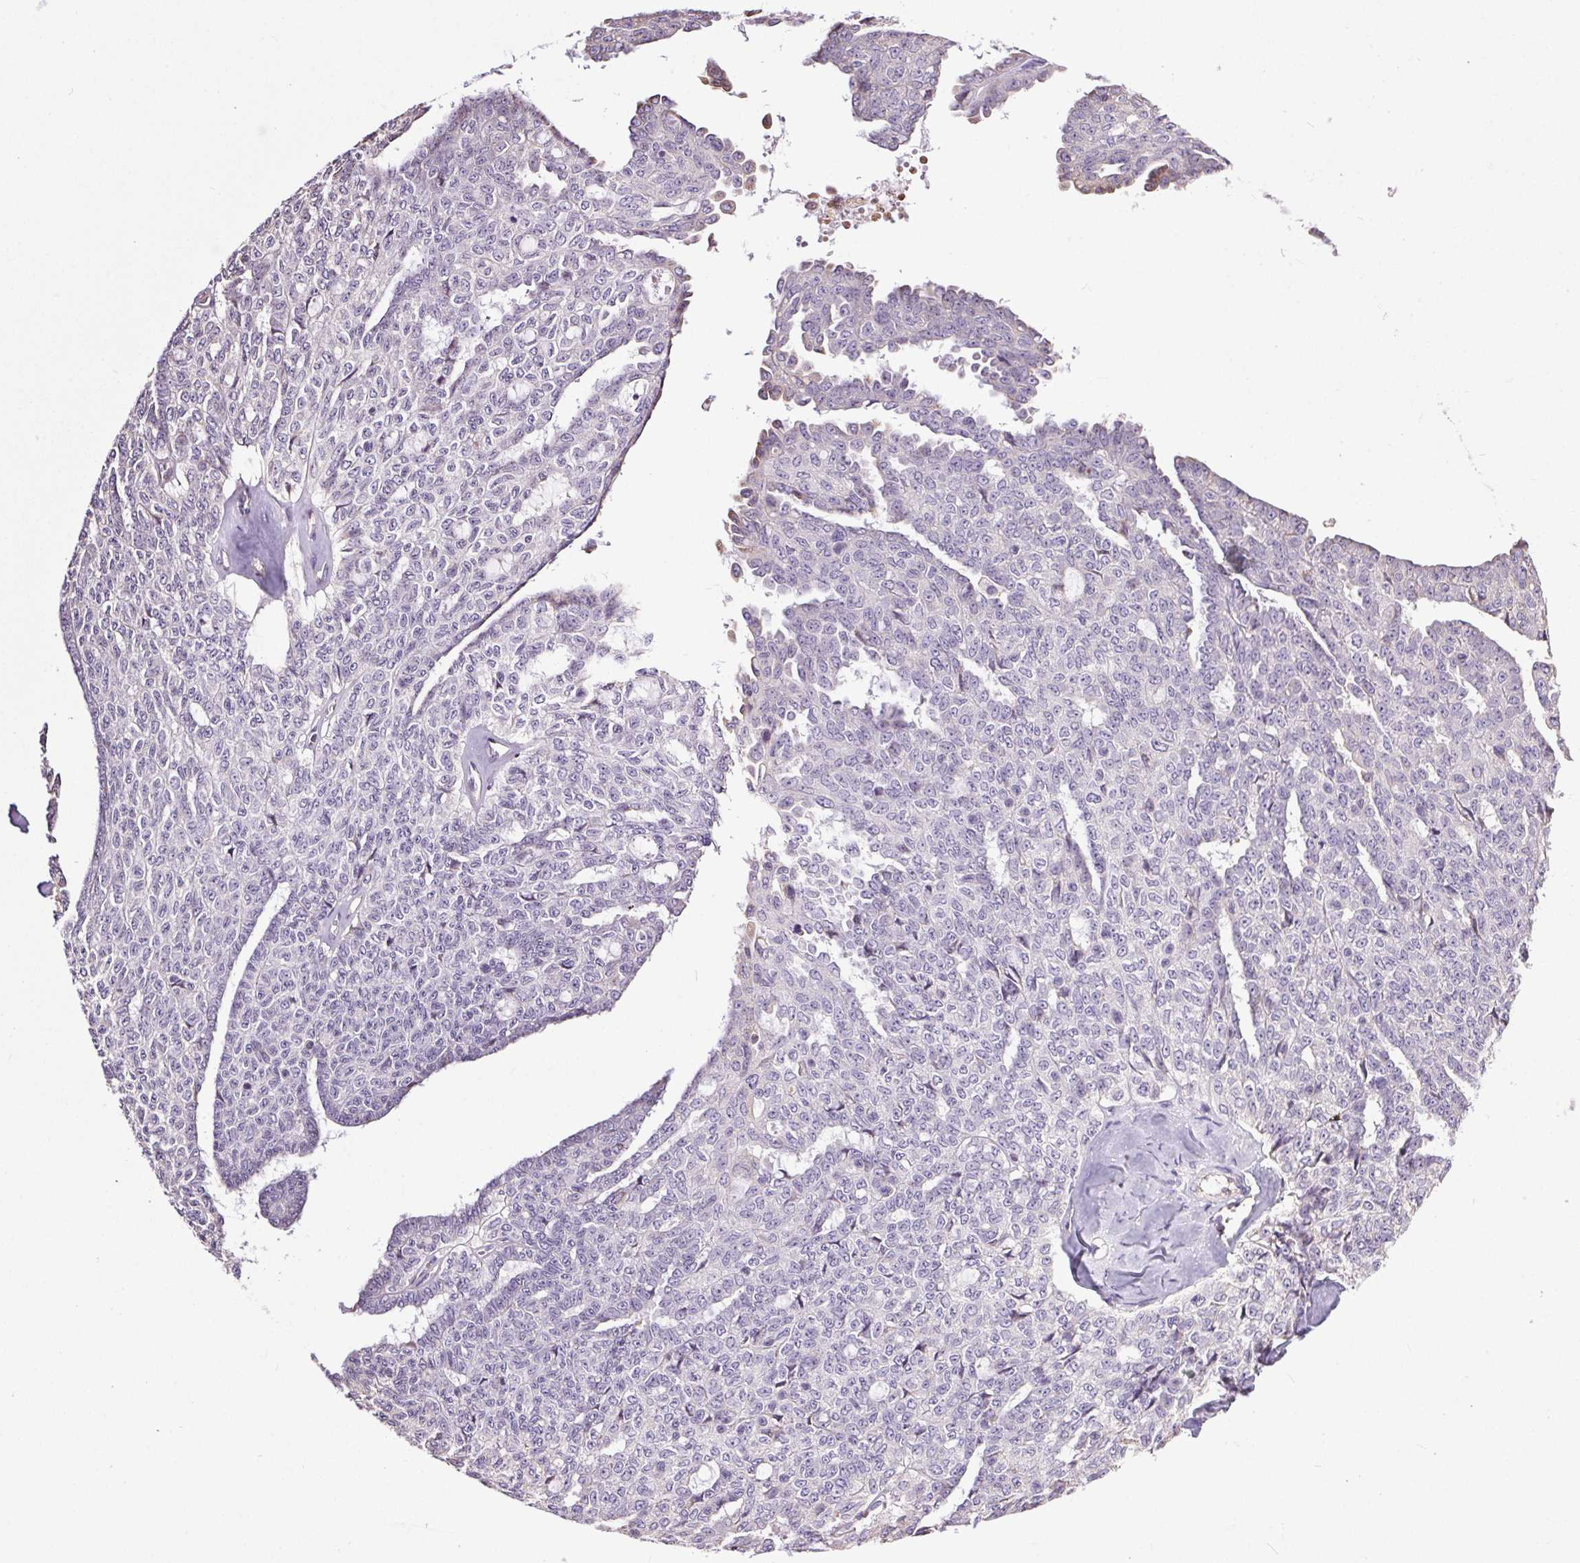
{"staining": {"intensity": "negative", "quantity": "none", "location": "none"}, "tissue": "ovarian cancer", "cell_type": "Tumor cells", "image_type": "cancer", "snomed": [{"axis": "morphology", "description": "Cystadenocarcinoma, serous, NOS"}, {"axis": "topography", "description": "Ovary"}], "caption": "Tumor cells are negative for brown protein staining in ovarian cancer (serous cystadenocarcinoma).", "gene": "SNX31", "patient": {"sex": "female", "age": 71}}